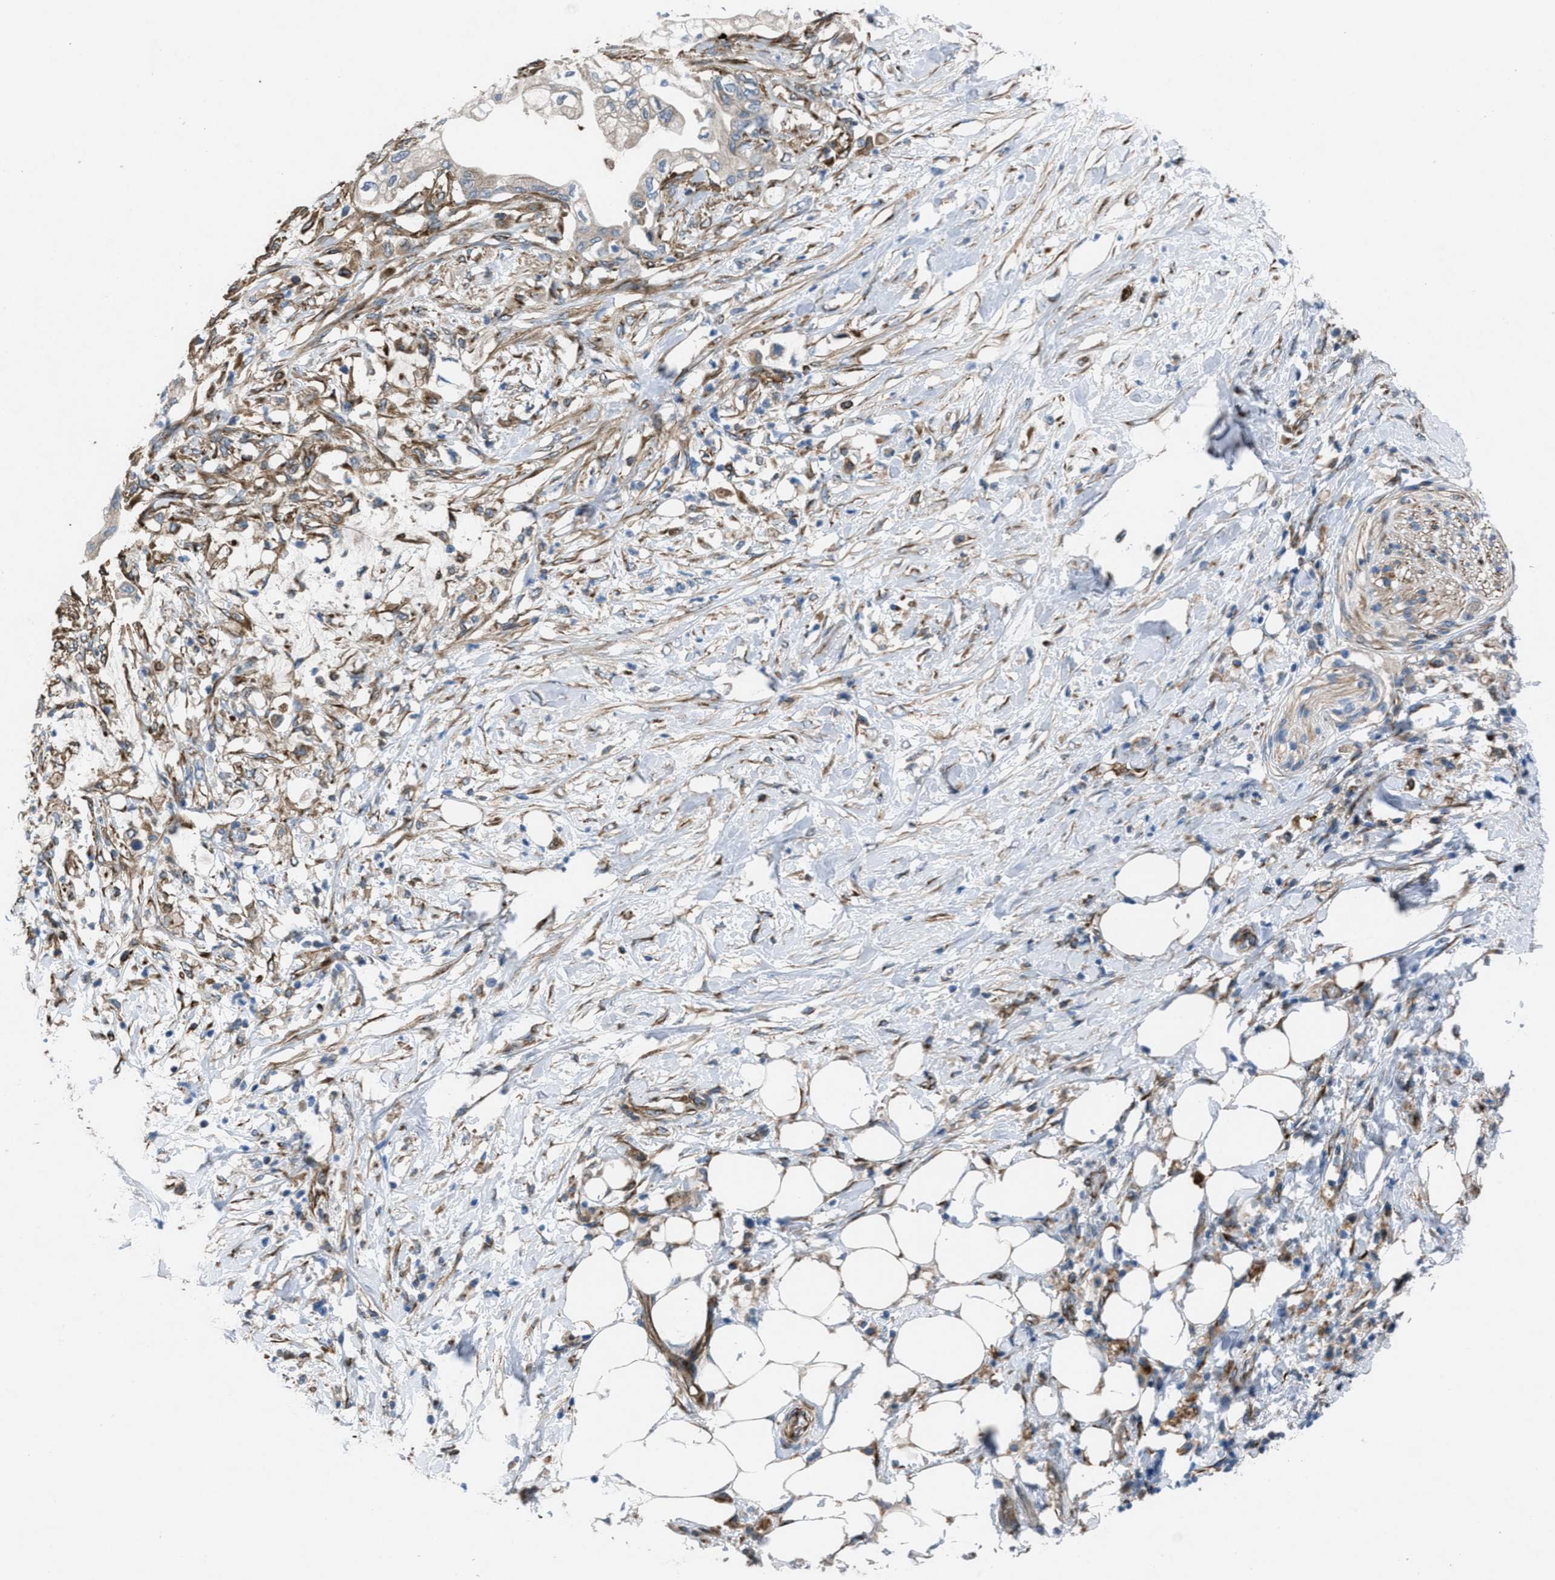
{"staining": {"intensity": "weak", "quantity": "<25%", "location": "cytoplasmic/membranous"}, "tissue": "pancreatic cancer", "cell_type": "Tumor cells", "image_type": "cancer", "snomed": [{"axis": "morphology", "description": "Normal tissue, NOS"}, {"axis": "morphology", "description": "Adenocarcinoma, NOS"}, {"axis": "topography", "description": "Pancreas"}, {"axis": "topography", "description": "Duodenum"}], "caption": "Human pancreatic adenocarcinoma stained for a protein using immunohistochemistry (IHC) shows no positivity in tumor cells.", "gene": "SLC6A9", "patient": {"sex": "female", "age": 60}}